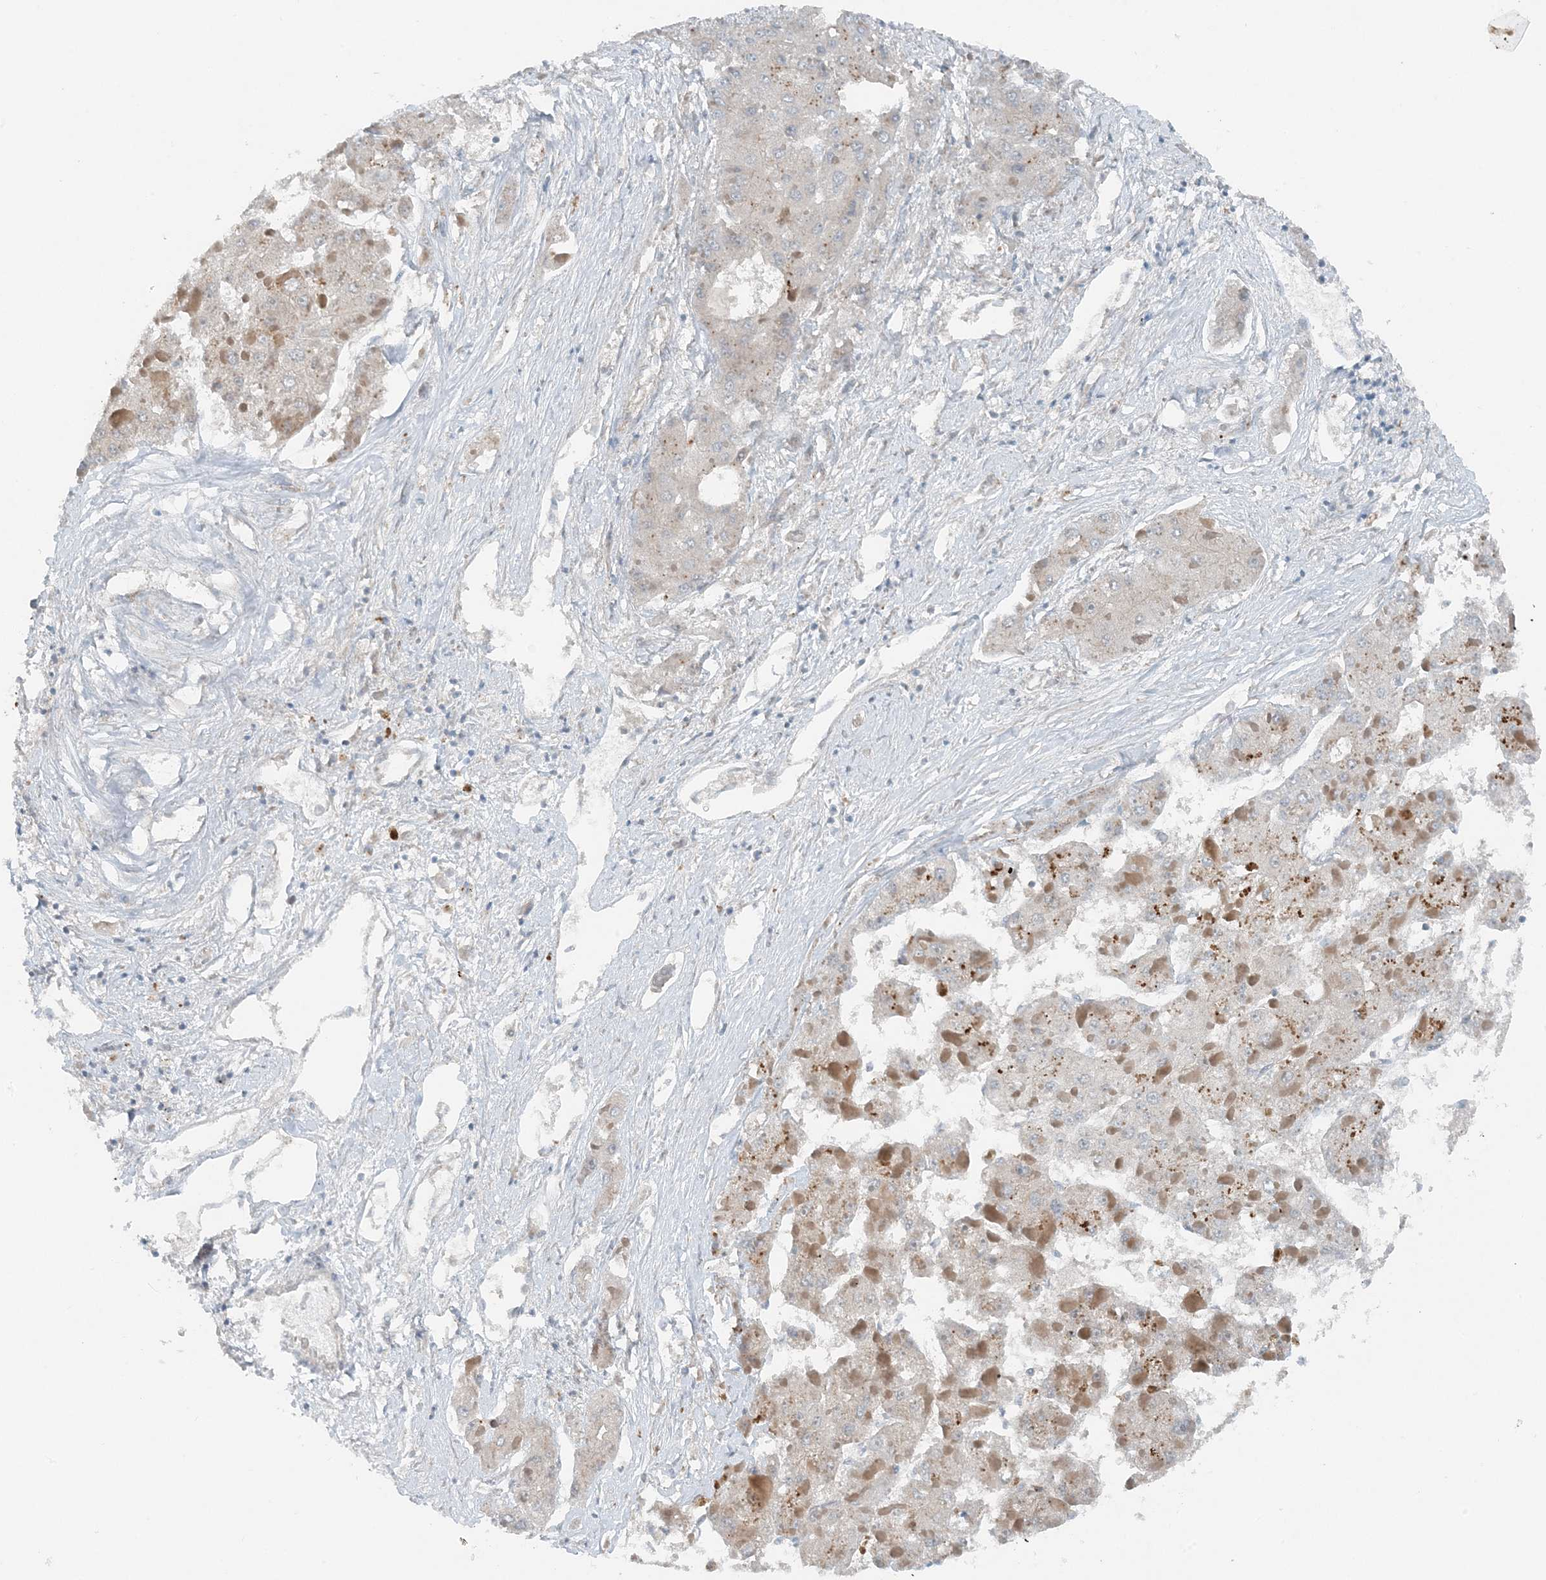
{"staining": {"intensity": "negative", "quantity": "none", "location": "none"}, "tissue": "liver cancer", "cell_type": "Tumor cells", "image_type": "cancer", "snomed": [{"axis": "morphology", "description": "Carcinoma, Hepatocellular, NOS"}, {"axis": "topography", "description": "Liver"}], "caption": "The photomicrograph reveals no significant expression in tumor cells of liver hepatocellular carcinoma.", "gene": "MITD1", "patient": {"sex": "female", "age": 73}}